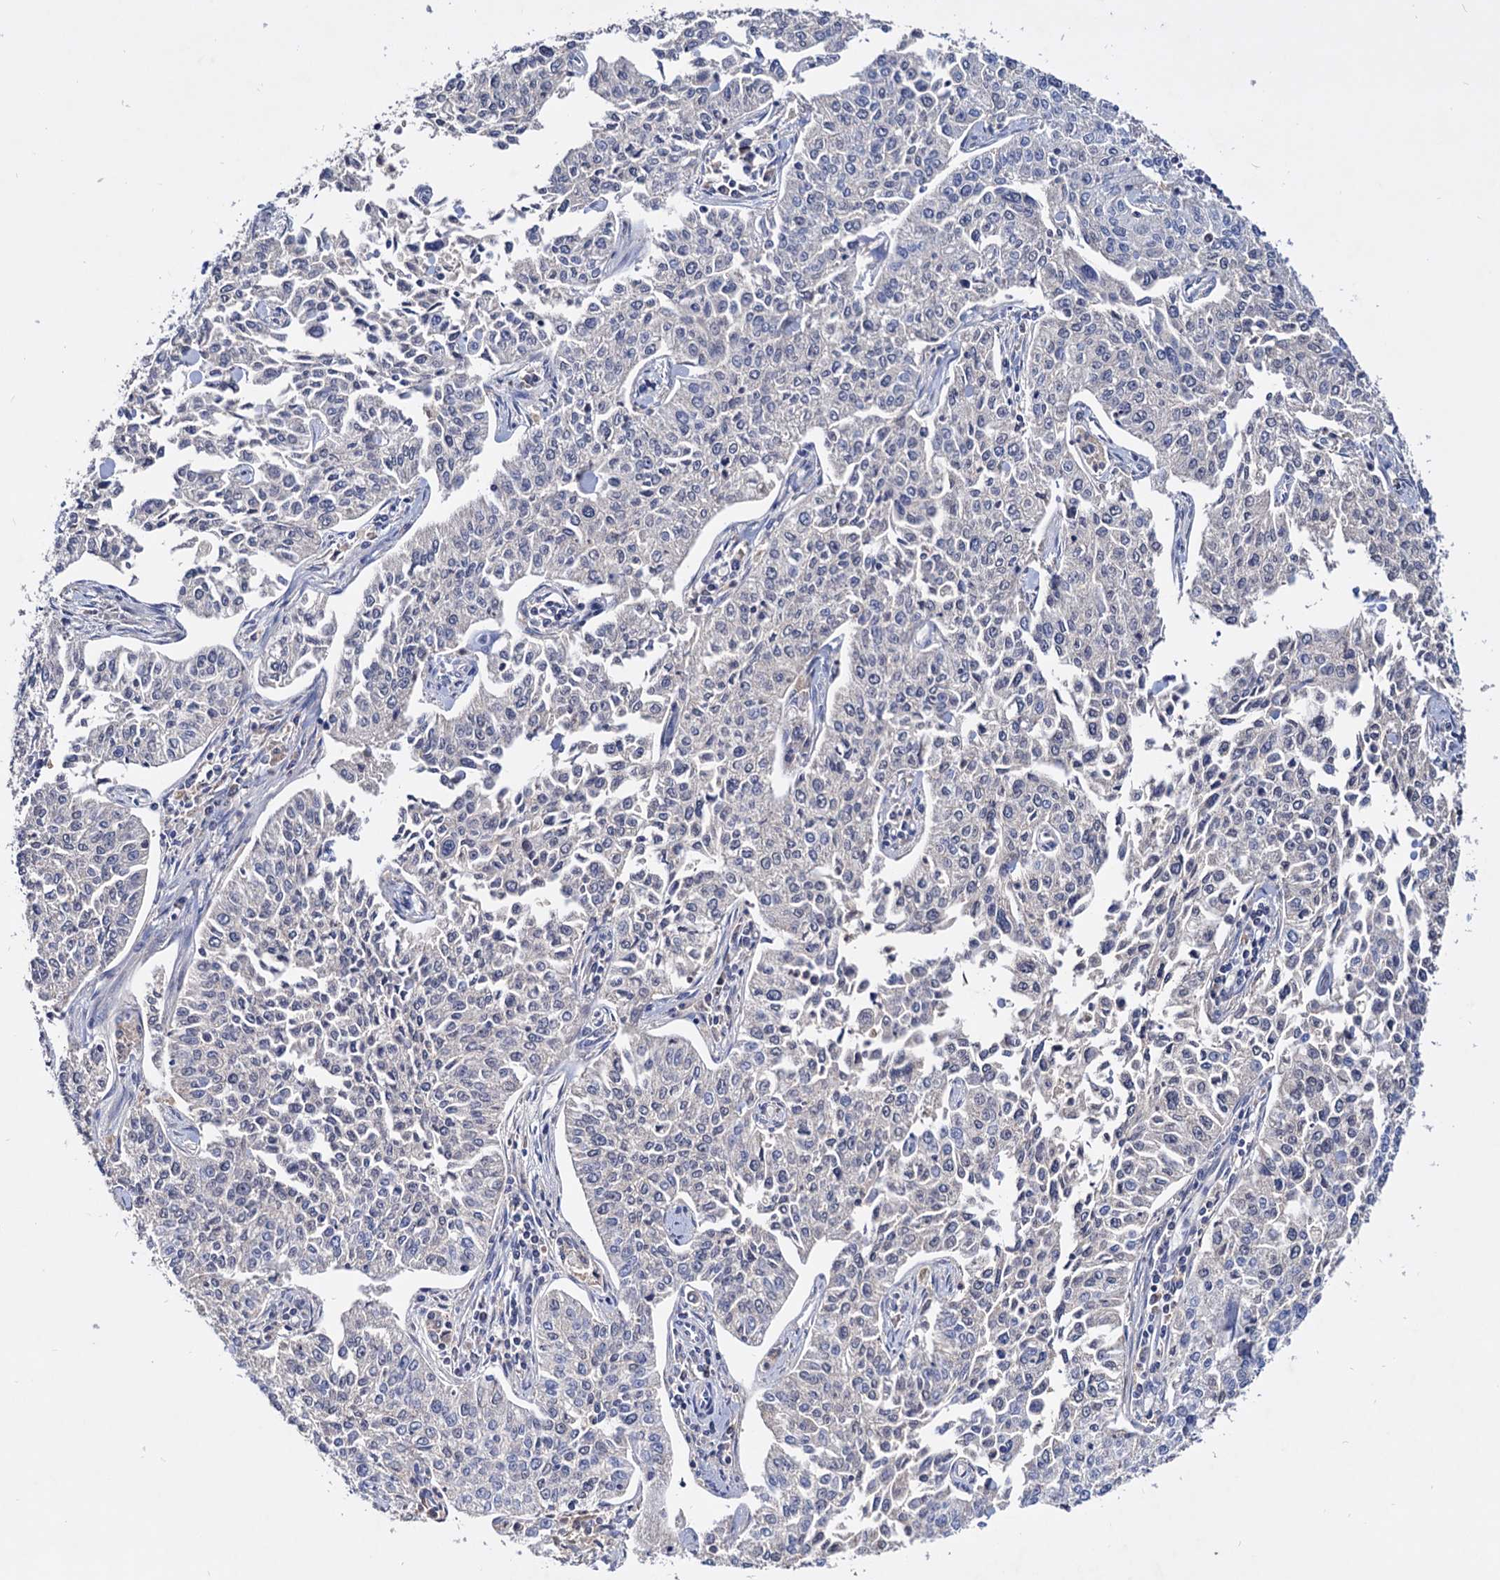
{"staining": {"intensity": "negative", "quantity": "none", "location": "none"}, "tissue": "cervical cancer", "cell_type": "Tumor cells", "image_type": "cancer", "snomed": [{"axis": "morphology", "description": "Squamous cell carcinoma, NOS"}, {"axis": "topography", "description": "Cervix"}], "caption": "Immunohistochemistry (IHC) of human cervical cancer (squamous cell carcinoma) demonstrates no positivity in tumor cells. The staining is performed using DAB (3,3'-diaminobenzidine) brown chromogen with nuclei counter-stained in using hematoxylin.", "gene": "NPAS4", "patient": {"sex": "female", "age": 35}}